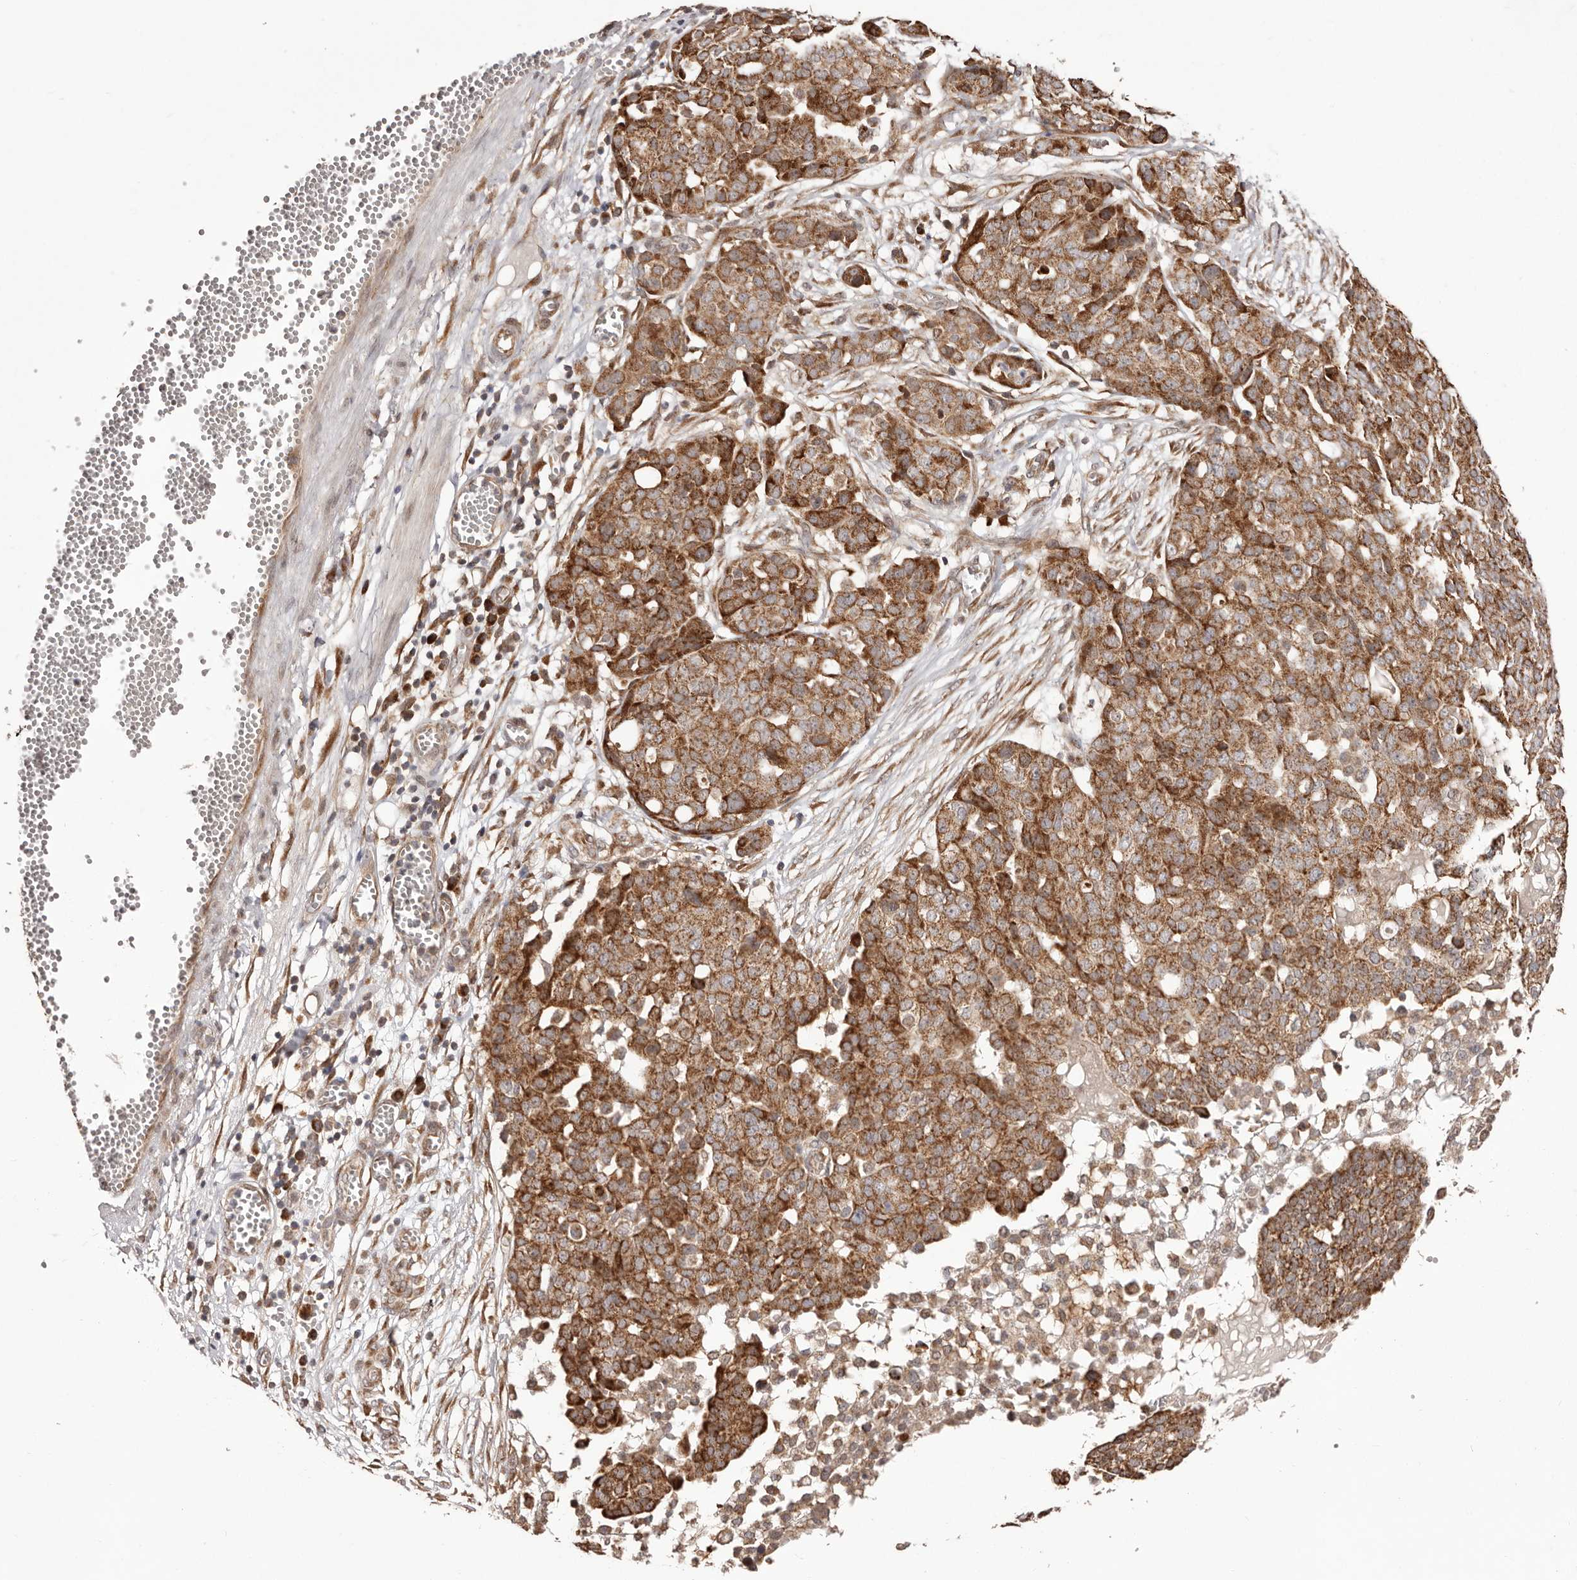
{"staining": {"intensity": "strong", "quantity": ">75%", "location": "cytoplasmic/membranous"}, "tissue": "ovarian cancer", "cell_type": "Tumor cells", "image_type": "cancer", "snomed": [{"axis": "morphology", "description": "Cystadenocarcinoma, serous, NOS"}, {"axis": "topography", "description": "Soft tissue"}, {"axis": "topography", "description": "Ovary"}], "caption": "Strong cytoplasmic/membranous protein staining is present in approximately >75% of tumor cells in serous cystadenocarcinoma (ovarian).", "gene": "EGR3", "patient": {"sex": "female", "age": 57}}